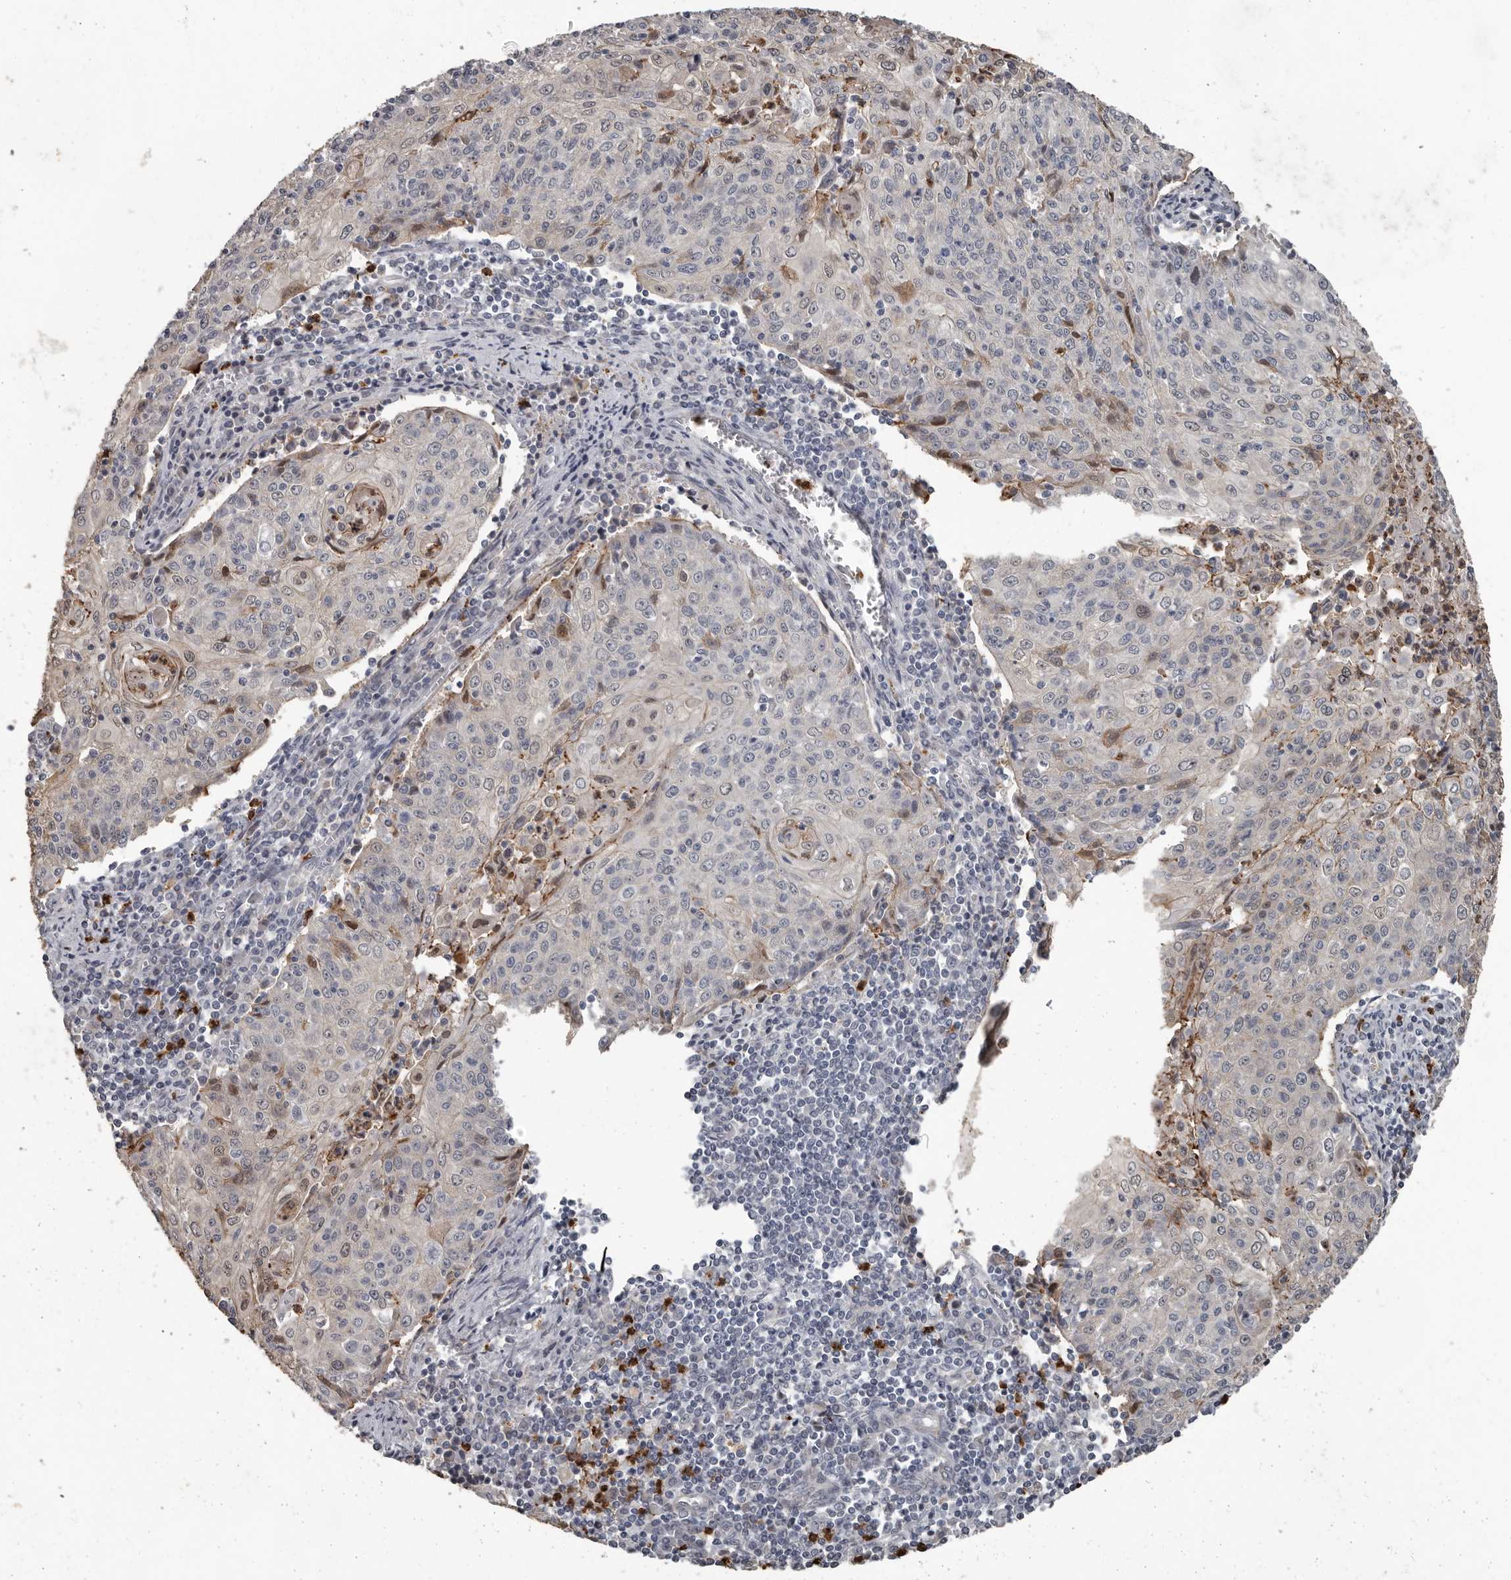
{"staining": {"intensity": "negative", "quantity": "none", "location": "none"}, "tissue": "cervical cancer", "cell_type": "Tumor cells", "image_type": "cancer", "snomed": [{"axis": "morphology", "description": "Squamous cell carcinoma, NOS"}, {"axis": "topography", "description": "Cervix"}], "caption": "Tumor cells are negative for brown protein staining in squamous cell carcinoma (cervical).", "gene": "GPR157", "patient": {"sex": "female", "age": 48}}